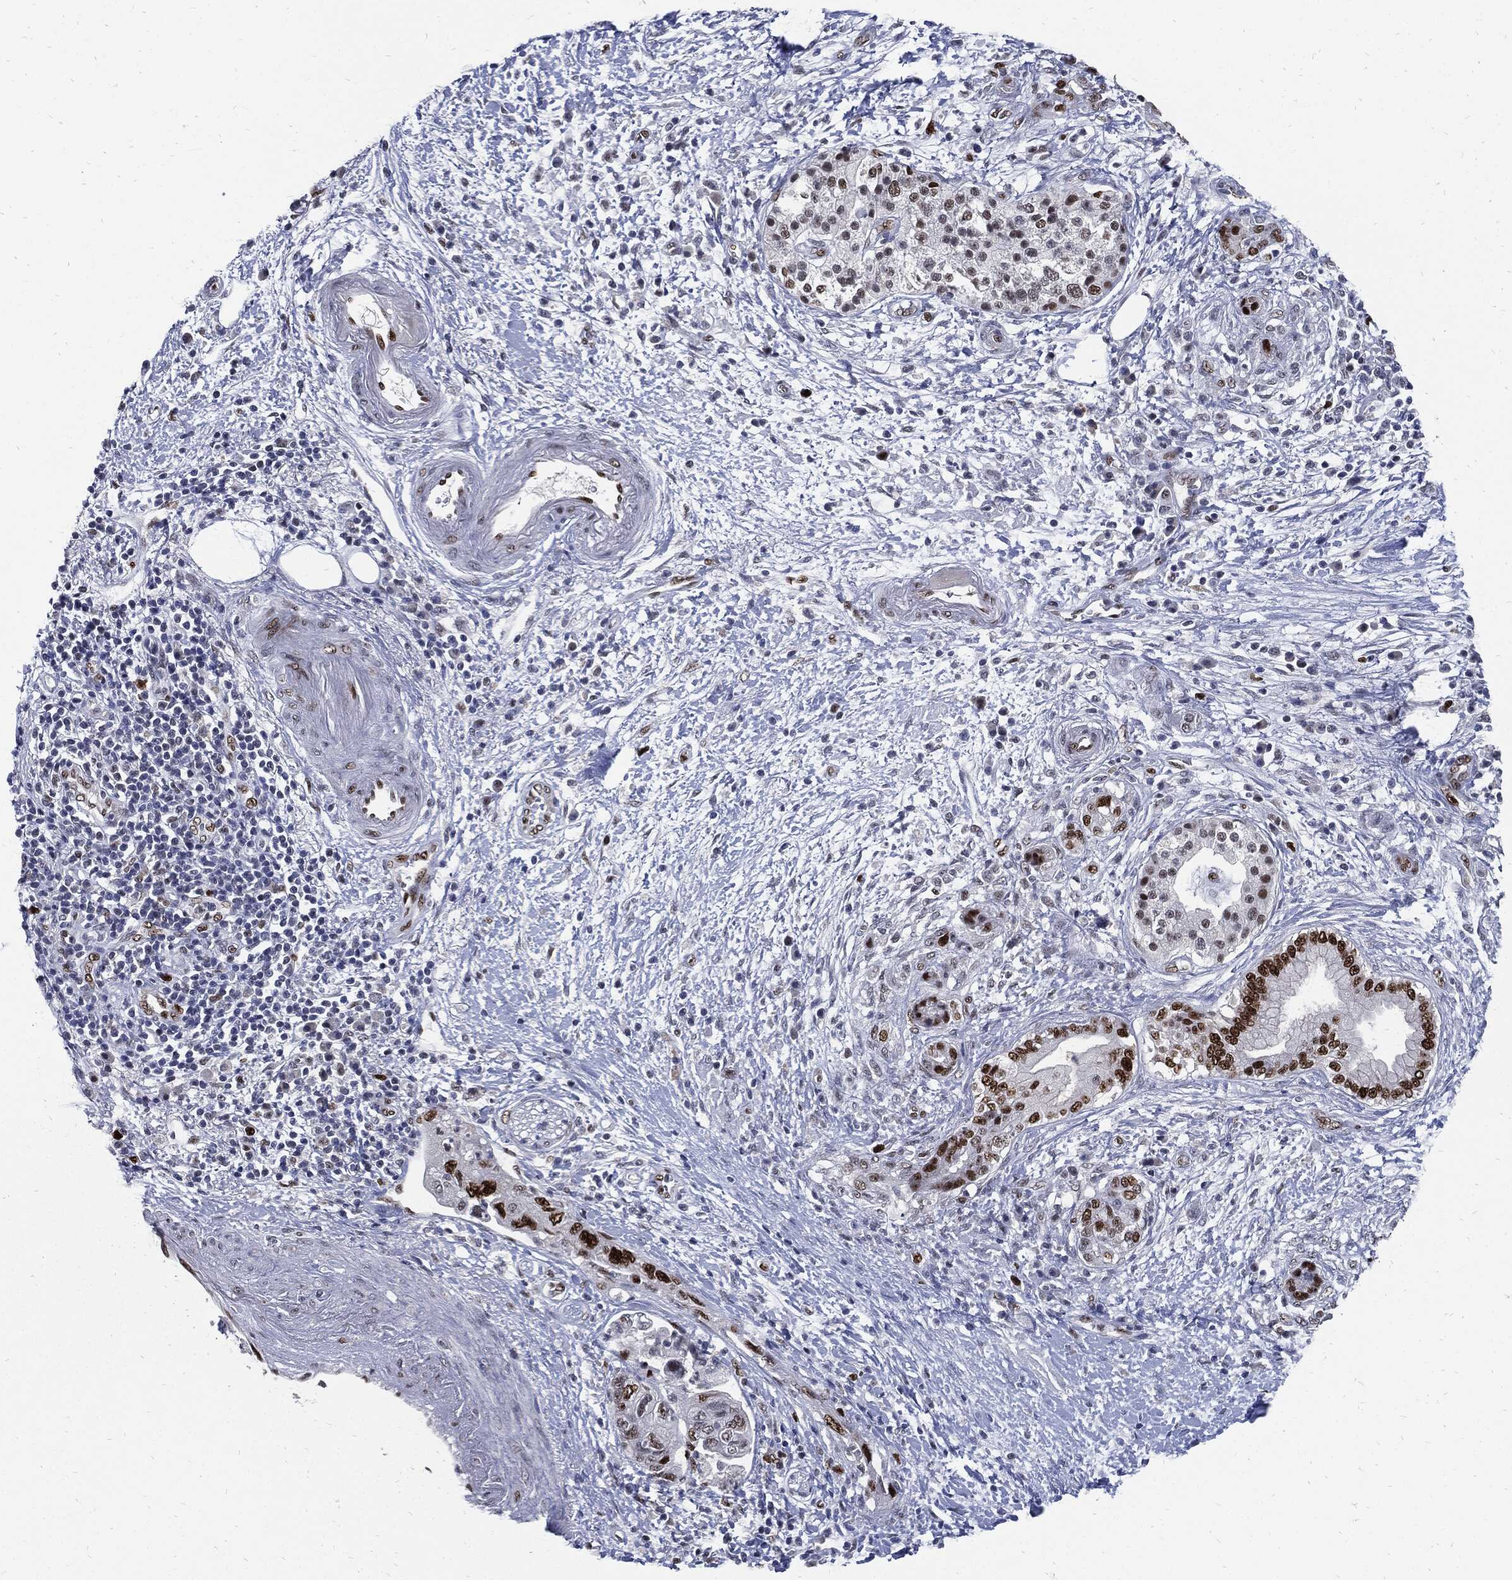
{"staining": {"intensity": "strong", "quantity": "25%-75%", "location": "nuclear"}, "tissue": "pancreatic cancer", "cell_type": "Tumor cells", "image_type": "cancer", "snomed": [{"axis": "morphology", "description": "Adenocarcinoma, NOS"}, {"axis": "topography", "description": "Pancreas"}], "caption": "Immunohistochemistry staining of adenocarcinoma (pancreatic), which reveals high levels of strong nuclear positivity in approximately 25%-75% of tumor cells indicating strong nuclear protein expression. The staining was performed using DAB (3,3'-diaminobenzidine) (brown) for protein detection and nuclei were counterstained in hematoxylin (blue).", "gene": "NBN", "patient": {"sex": "female", "age": 73}}